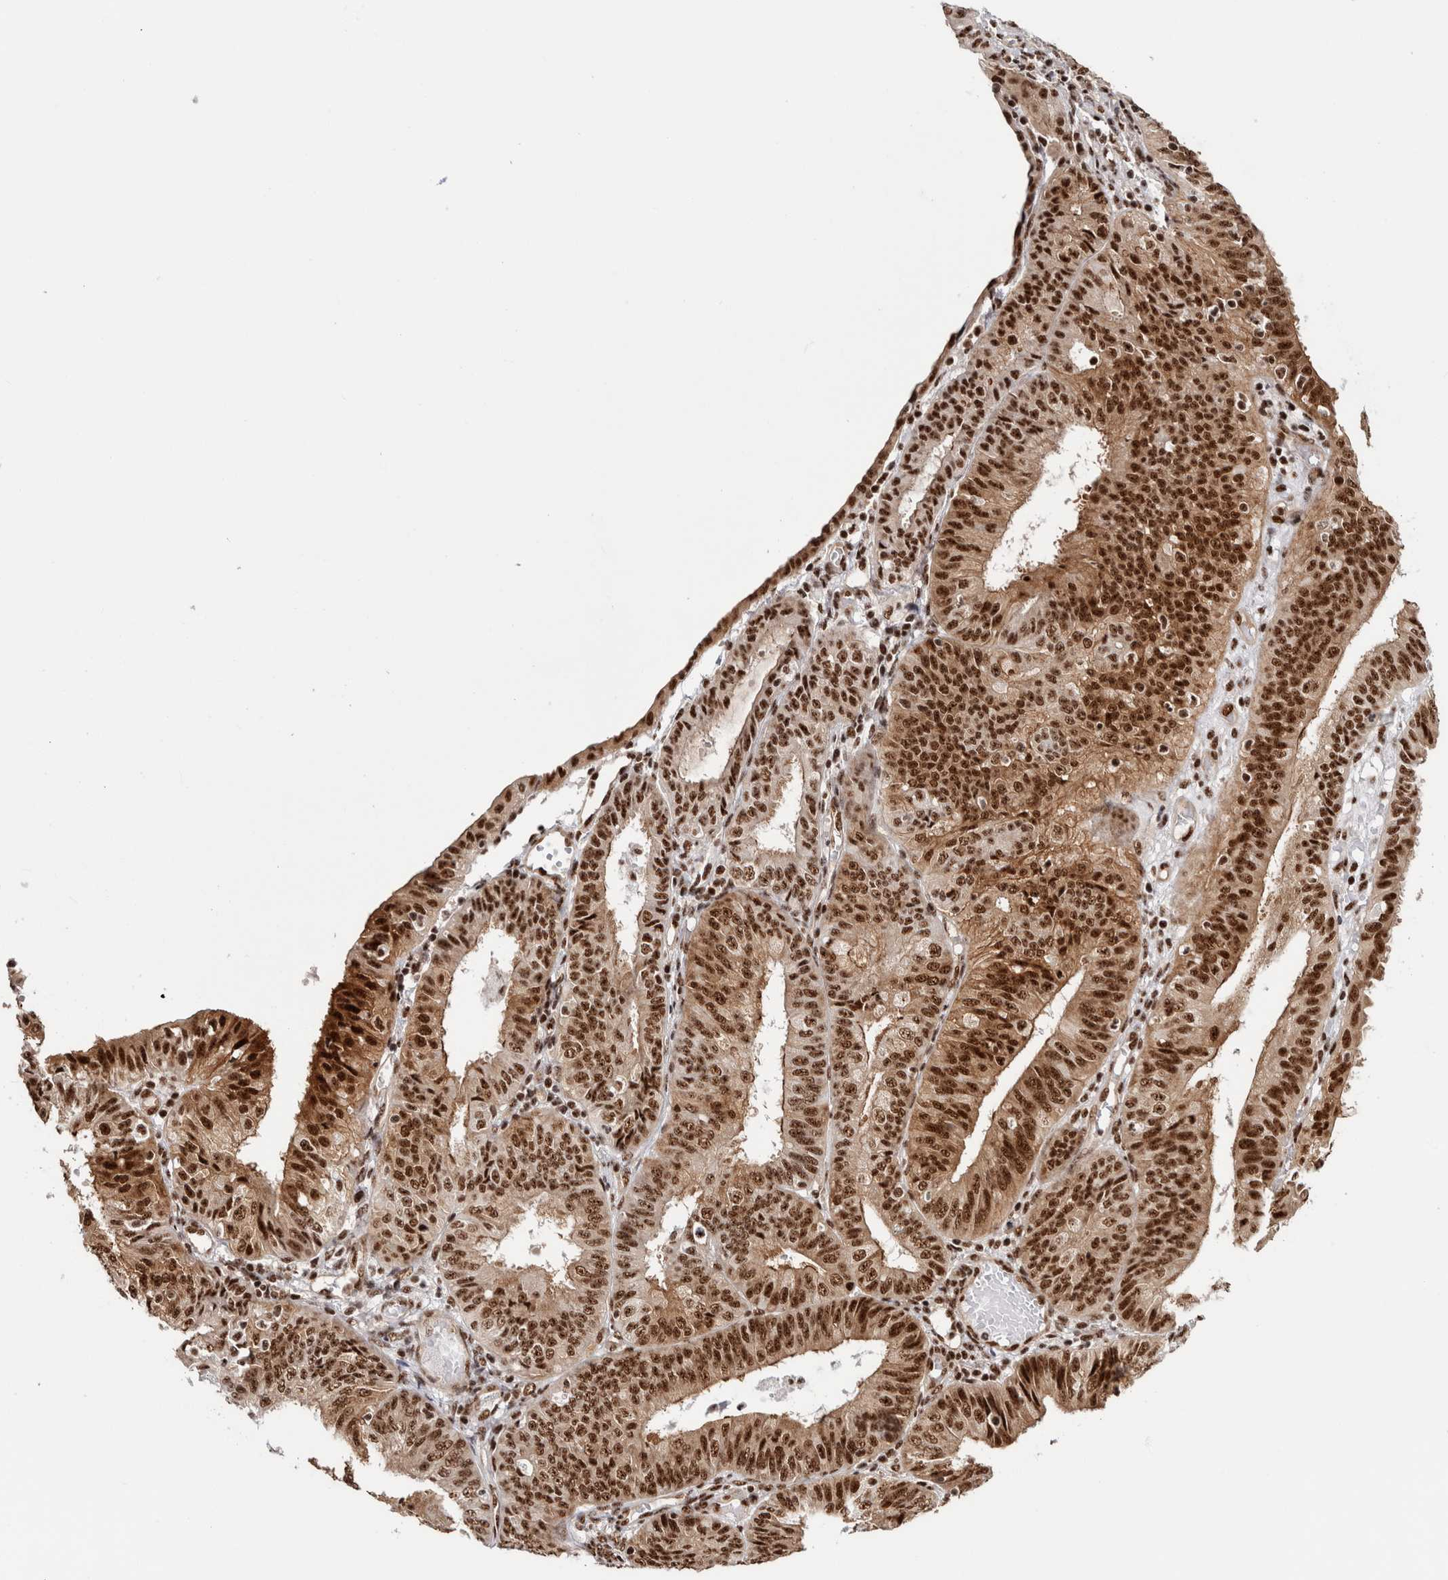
{"staining": {"intensity": "strong", "quantity": ">75%", "location": "cytoplasmic/membranous,nuclear"}, "tissue": "endometrial cancer", "cell_type": "Tumor cells", "image_type": "cancer", "snomed": [{"axis": "morphology", "description": "Adenocarcinoma, NOS"}, {"axis": "topography", "description": "Endometrium"}], "caption": "A histopathology image of adenocarcinoma (endometrial) stained for a protein shows strong cytoplasmic/membranous and nuclear brown staining in tumor cells.", "gene": "MKNK1", "patient": {"sex": "female", "age": 58}}